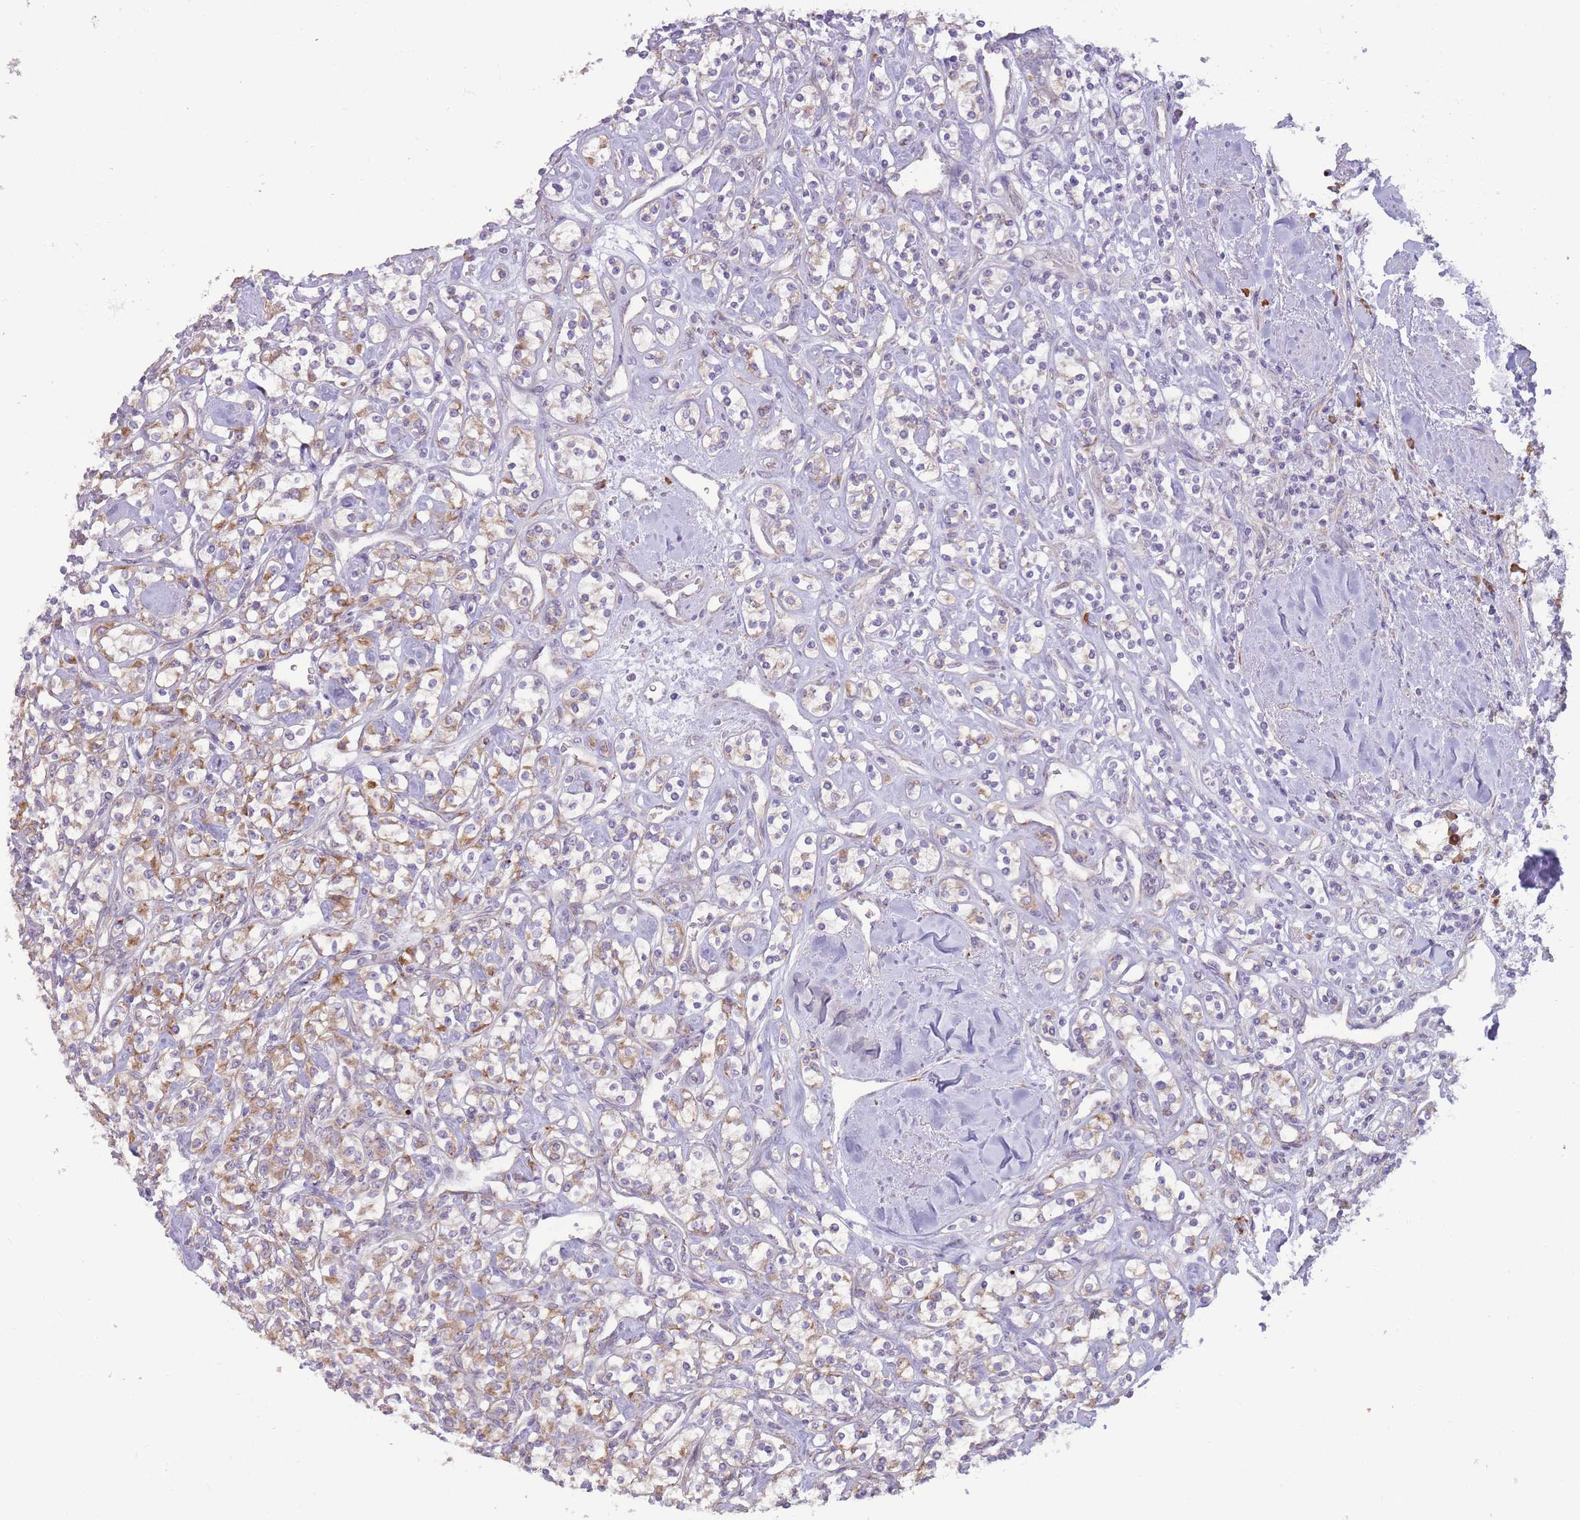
{"staining": {"intensity": "moderate", "quantity": "25%-75%", "location": "cytoplasmic/membranous"}, "tissue": "renal cancer", "cell_type": "Tumor cells", "image_type": "cancer", "snomed": [{"axis": "morphology", "description": "Adenocarcinoma, NOS"}, {"axis": "topography", "description": "Kidney"}], "caption": "Immunohistochemistry (IHC) of renal cancer (adenocarcinoma) exhibits medium levels of moderate cytoplasmic/membranous positivity in approximately 25%-75% of tumor cells. The protein of interest is shown in brown color, while the nuclei are stained blue.", "gene": "TRAPPC5", "patient": {"sex": "male", "age": 77}}